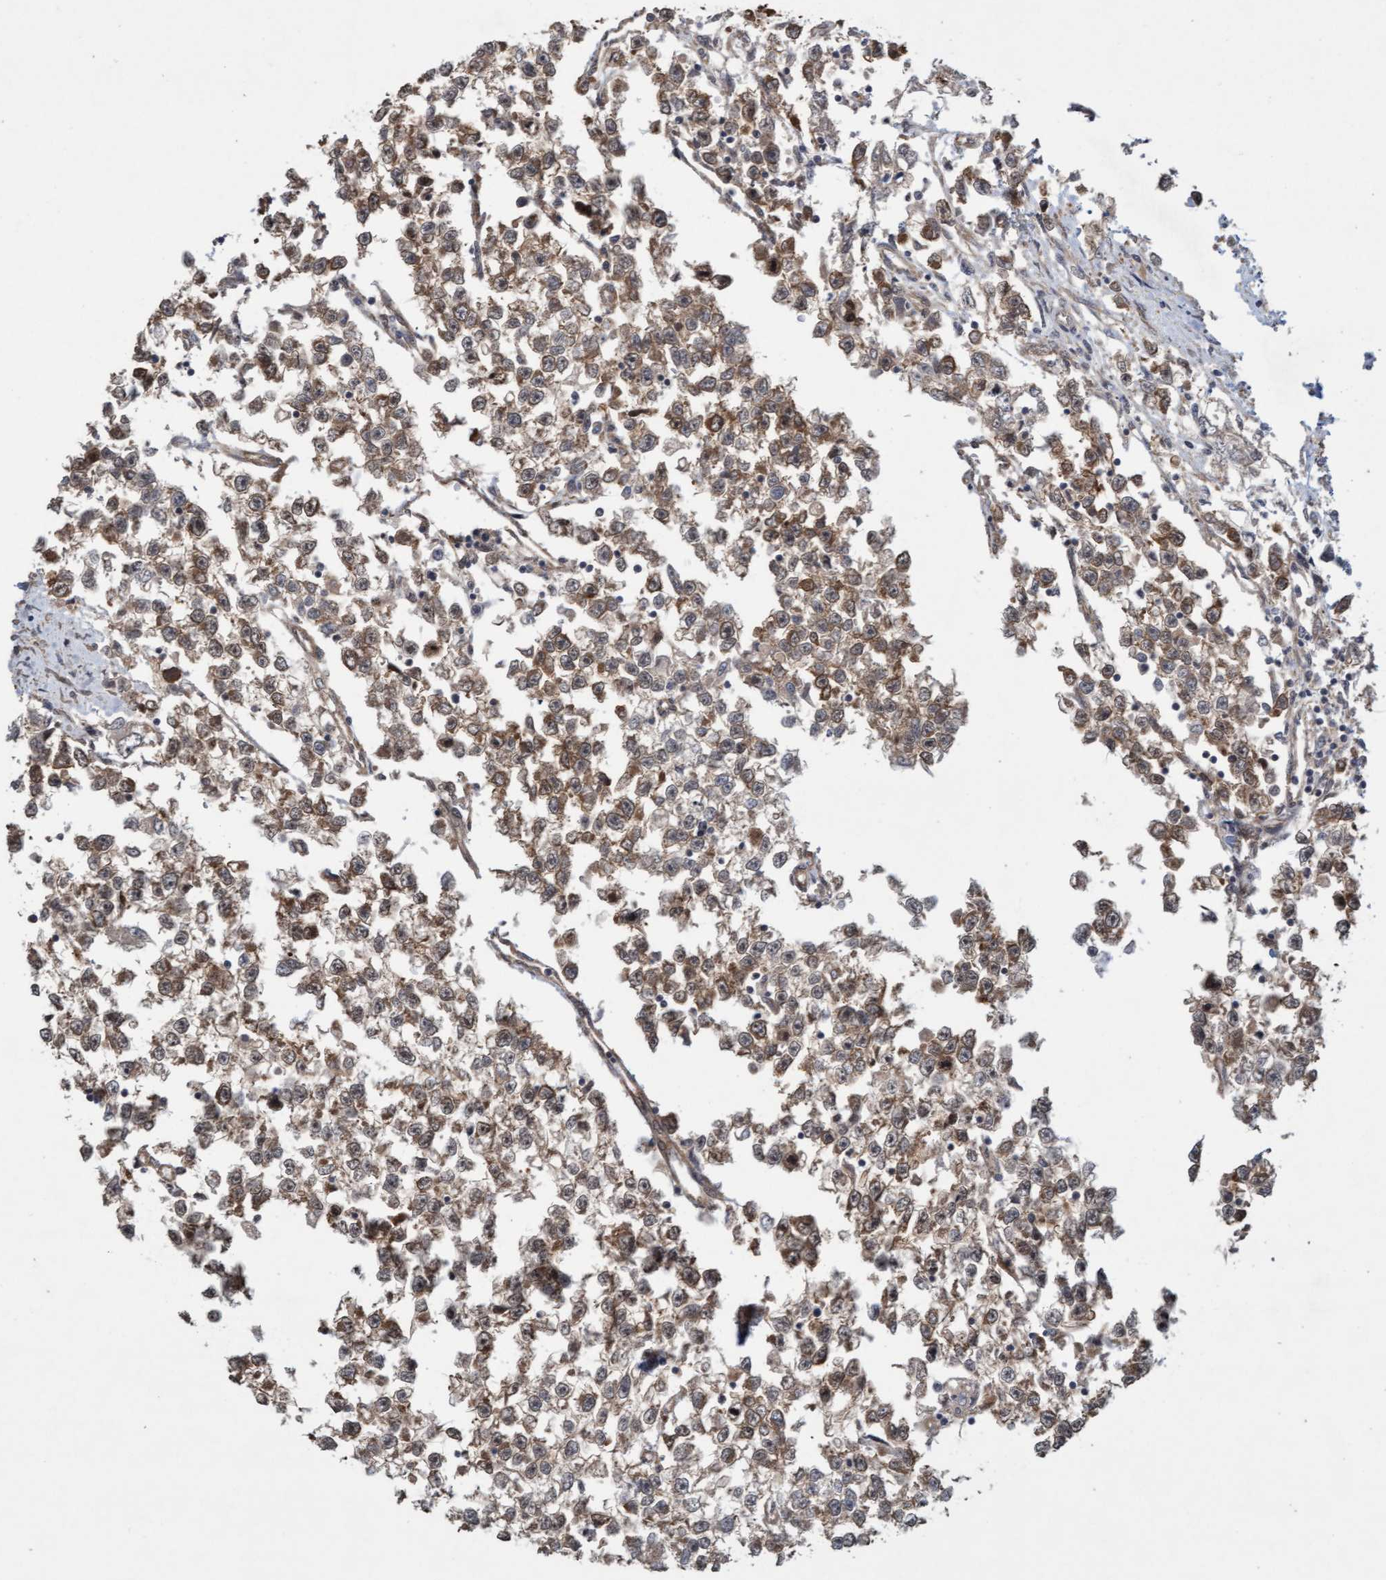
{"staining": {"intensity": "moderate", "quantity": "25%-75%", "location": "cytoplasmic/membranous"}, "tissue": "testis cancer", "cell_type": "Tumor cells", "image_type": "cancer", "snomed": [{"axis": "morphology", "description": "Seminoma, NOS"}, {"axis": "morphology", "description": "Carcinoma, Embryonal, NOS"}, {"axis": "topography", "description": "Testis"}], "caption": "Brown immunohistochemical staining in human testis cancer reveals moderate cytoplasmic/membranous expression in about 25%-75% of tumor cells.", "gene": "CDC42EP4", "patient": {"sex": "male", "age": 51}}